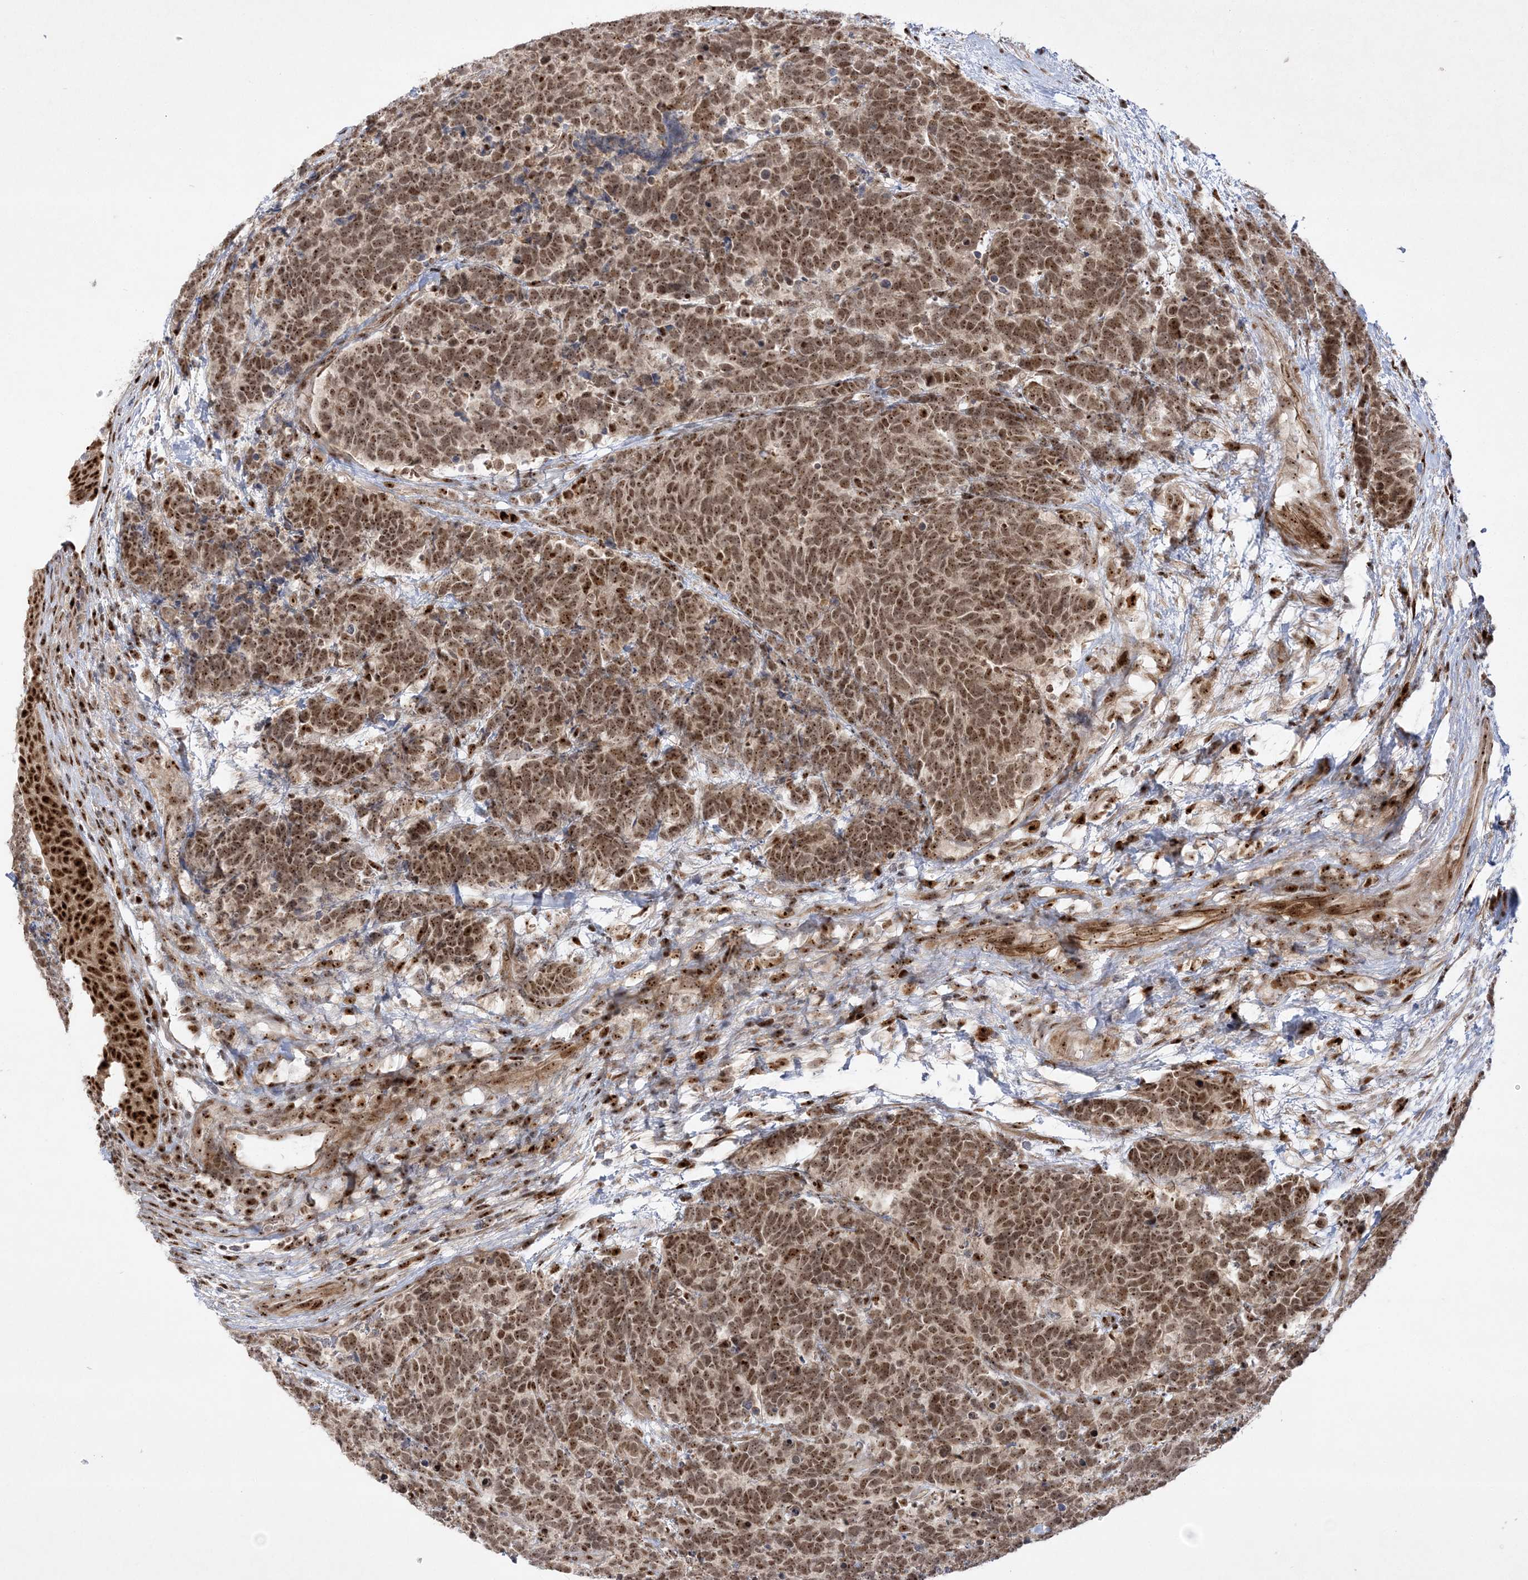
{"staining": {"intensity": "moderate", "quantity": ">75%", "location": "nuclear"}, "tissue": "carcinoid", "cell_type": "Tumor cells", "image_type": "cancer", "snomed": [{"axis": "morphology", "description": "Carcinoma, NOS"}, {"axis": "morphology", "description": "Carcinoid, malignant, NOS"}, {"axis": "topography", "description": "Urinary bladder"}], "caption": "The immunohistochemical stain shows moderate nuclear positivity in tumor cells of malignant carcinoid tissue.", "gene": "NPM3", "patient": {"sex": "male", "age": 57}}